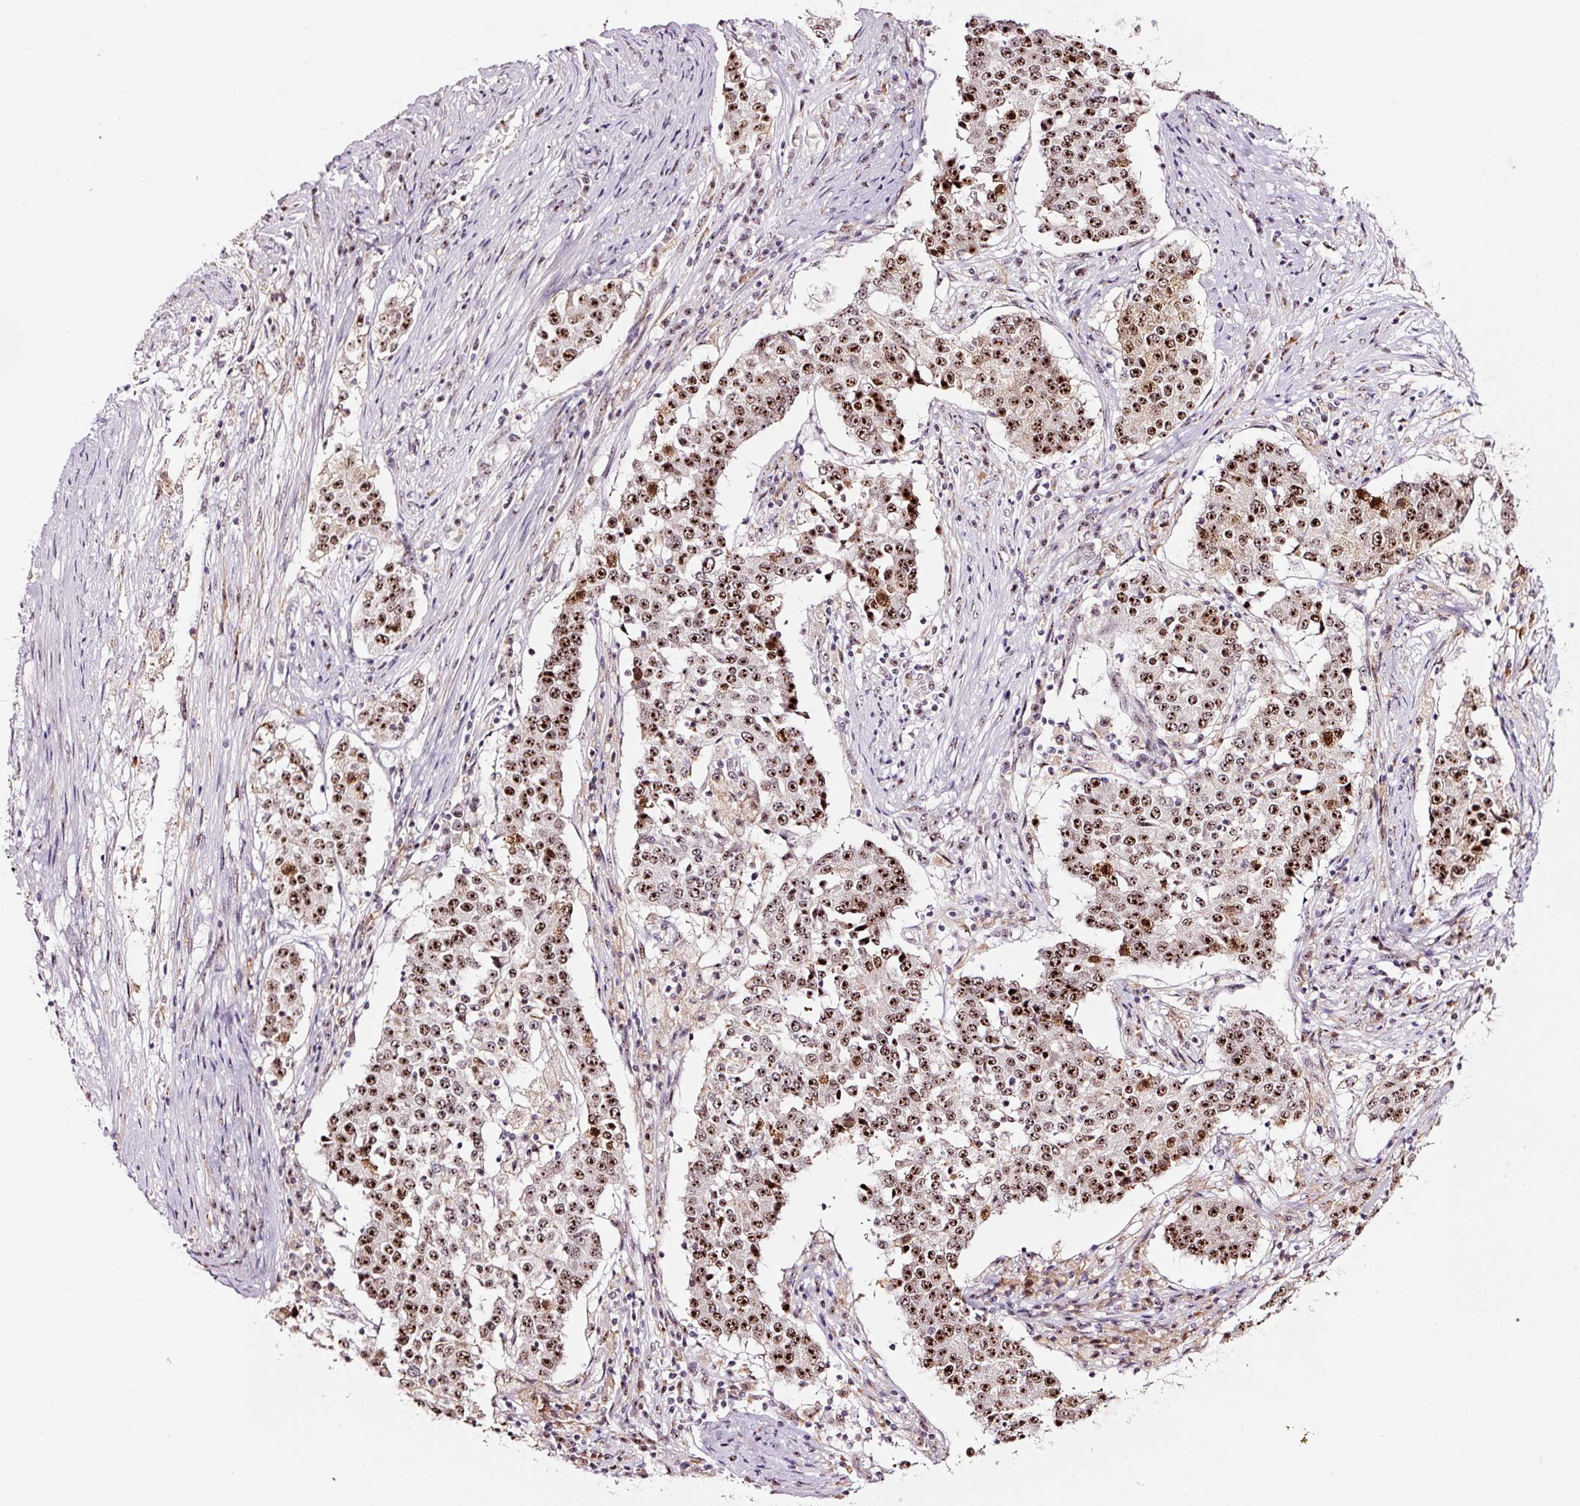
{"staining": {"intensity": "strong", "quantity": ">75%", "location": "cytoplasmic/membranous,nuclear"}, "tissue": "stomach cancer", "cell_type": "Tumor cells", "image_type": "cancer", "snomed": [{"axis": "morphology", "description": "Adenocarcinoma, NOS"}, {"axis": "topography", "description": "Stomach"}], "caption": "A photomicrograph of stomach cancer (adenocarcinoma) stained for a protein shows strong cytoplasmic/membranous and nuclear brown staining in tumor cells. Nuclei are stained in blue.", "gene": "GNL3", "patient": {"sex": "male", "age": 59}}